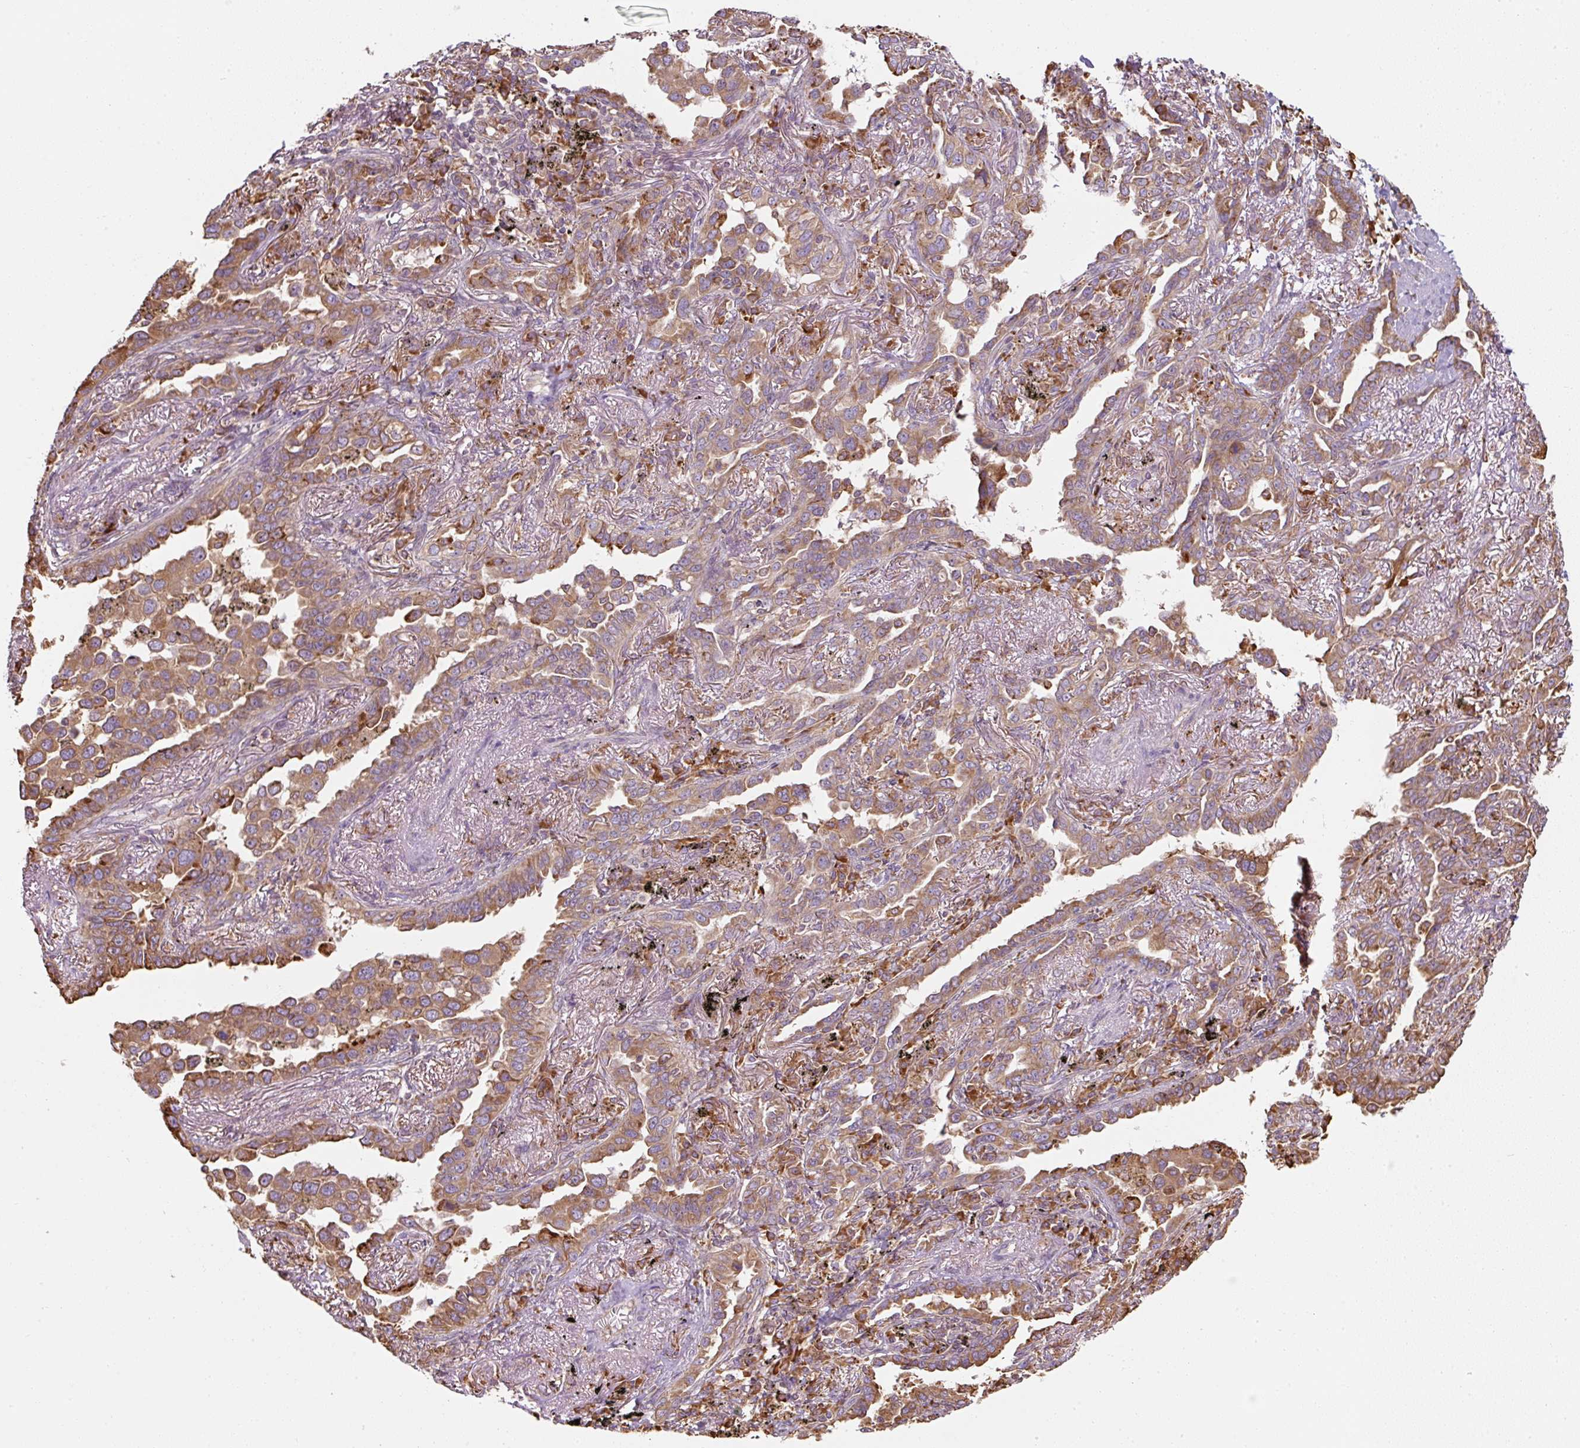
{"staining": {"intensity": "moderate", "quantity": ">75%", "location": "cytoplasmic/membranous"}, "tissue": "lung cancer", "cell_type": "Tumor cells", "image_type": "cancer", "snomed": [{"axis": "morphology", "description": "Adenocarcinoma, NOS"}, {"axis": "topography", "description": "Lung"}], "caption": "Lung cancer tissue demonstrates moderate cytoplasmic/membranous positivity in about >75% of tumor cells, visualized by immunohistochemistry. (DAB = brown stain, brightfield microscopy at high magnification).", "gene": "PRKCSH", "patient": {"sex": "male", "age": 67}}